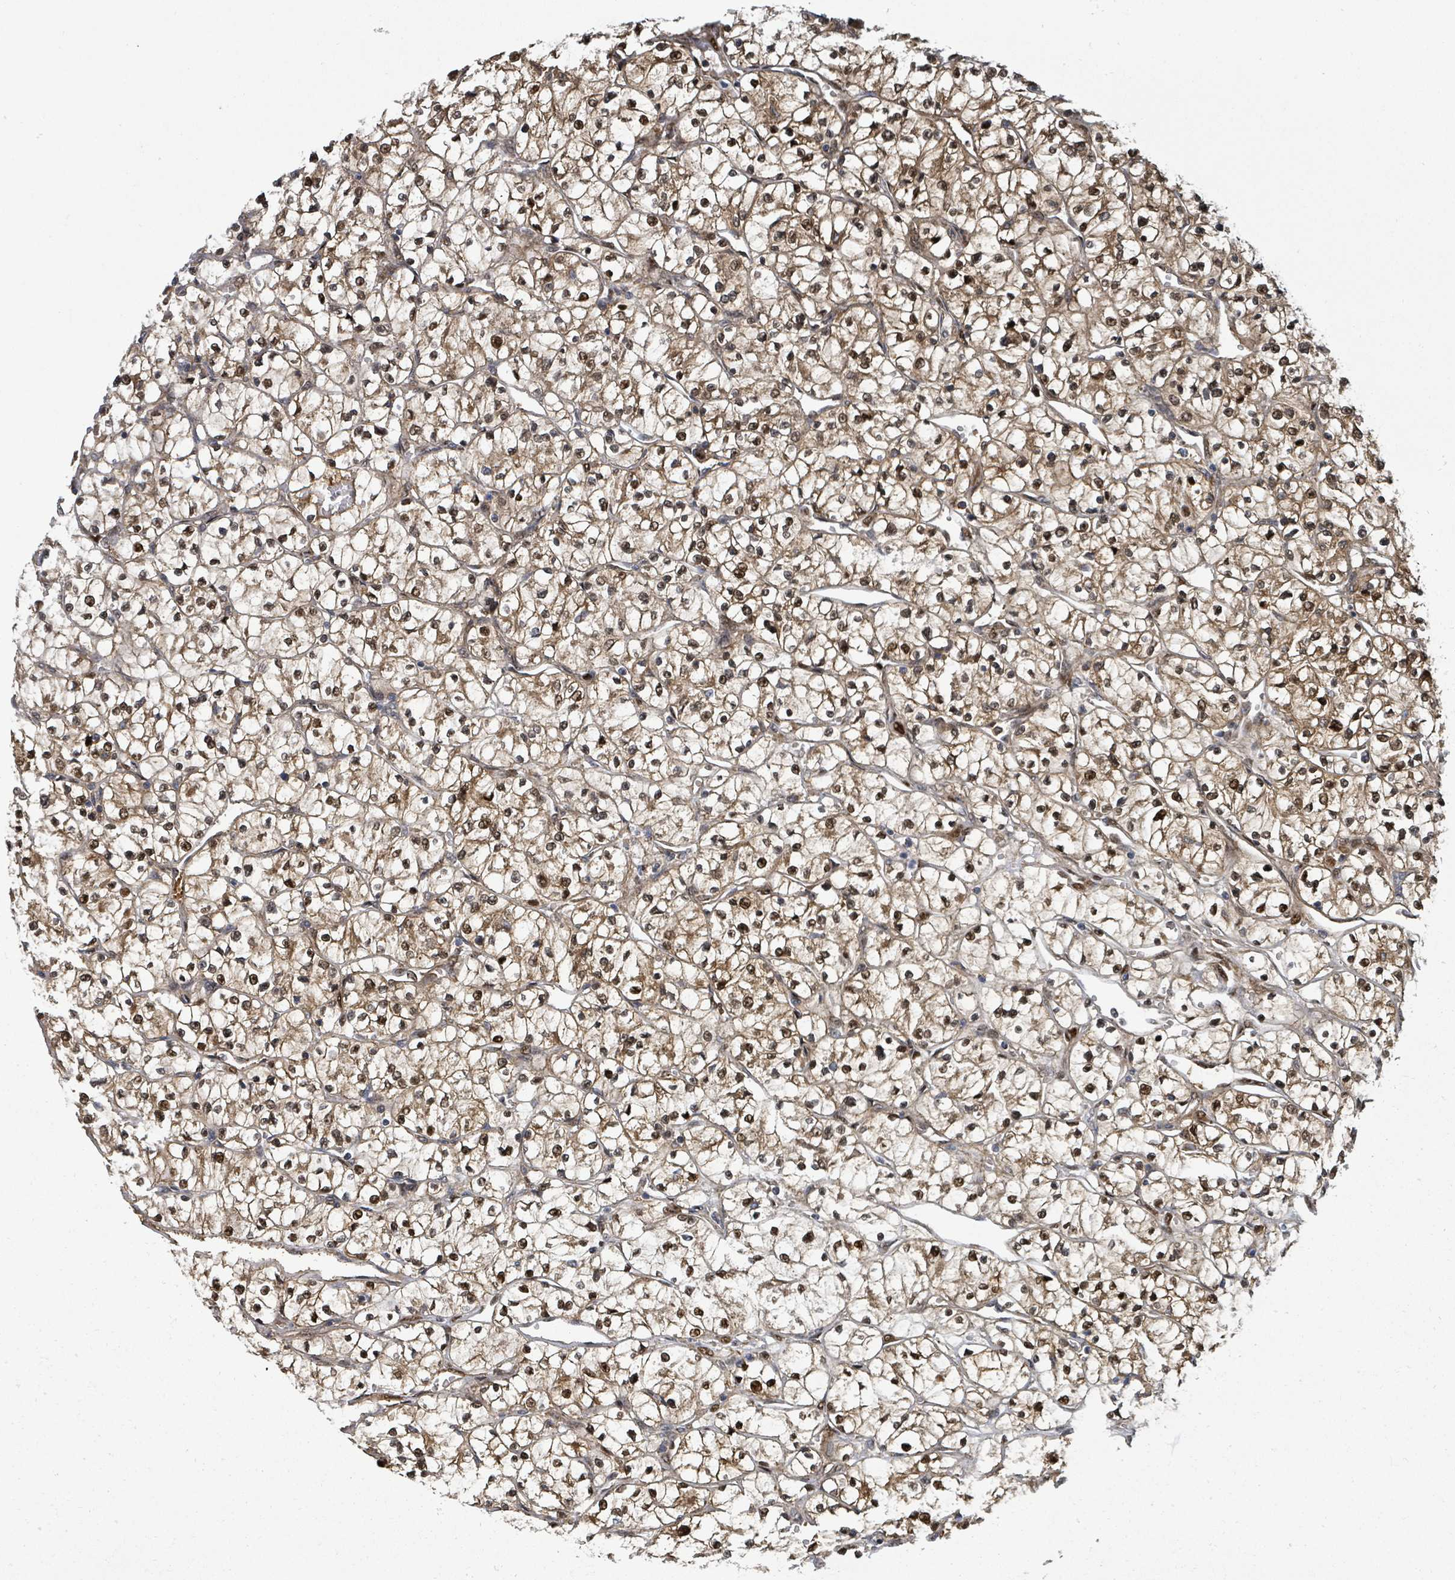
{"staining": {"intensity": "moderate", "quantity": ">75%", "location": "cytoplasmic/membranous,nuclear"}, "tissue": "renal cancer", "cell_type": "Tumor cells", "image_type": "cancer", "snomed": [{"axis": "morphology", "description": "Adenocarcinoma, NOS"}, {"axis": "topography", "description": "Kidney"}], "caption": "The immunohistochemical stain labels moderate cytoplasmic/membranous and nuclear positivity in tumor cells of renal cancer tissue. The staining was performed using DAB, with brown indicating positive protein expression. Nuclei are stained blue with hematoxylin.", "gene": "PSMB7", "patient": {"sex": "female", "age": 64}}